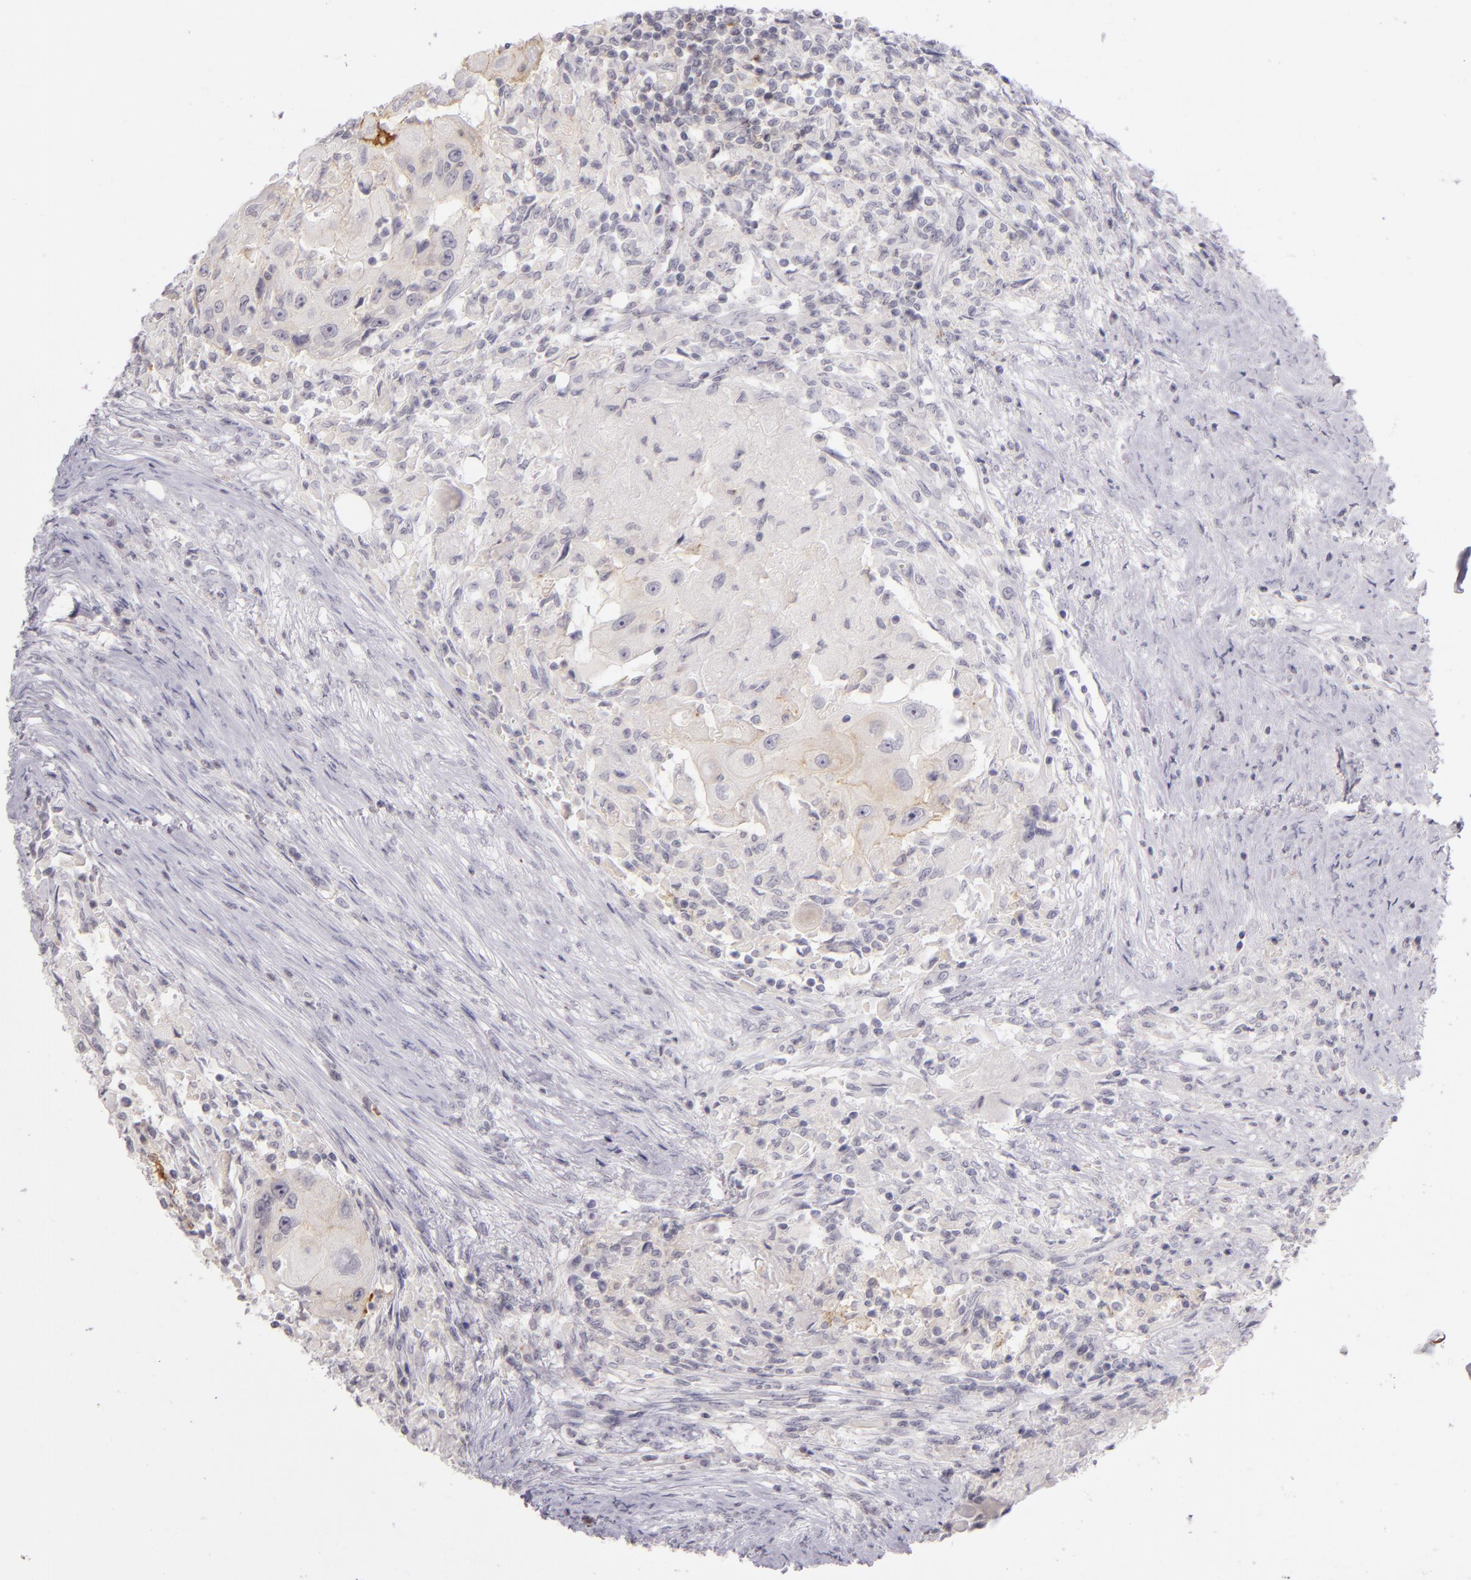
{"staining": {"intensity": "negative", "quantity": "none", "location": "none"}, "tissue": "head and neck cancer", "cell_type": "Tumor cells", "image_type": "cancer", "snomed": [{"axis": "morphology", "description": "Squamous cell carcinoma, NOS"}, {"axis": "topography", "description": "Head-Neck"}], "caption": "A micrograph of squamous cell carcinoma (head and neck) stained for a protein shows no brown staining in tumor cells.", "gene": "CD40", "patient": {"sex": "male", "age": 64}}